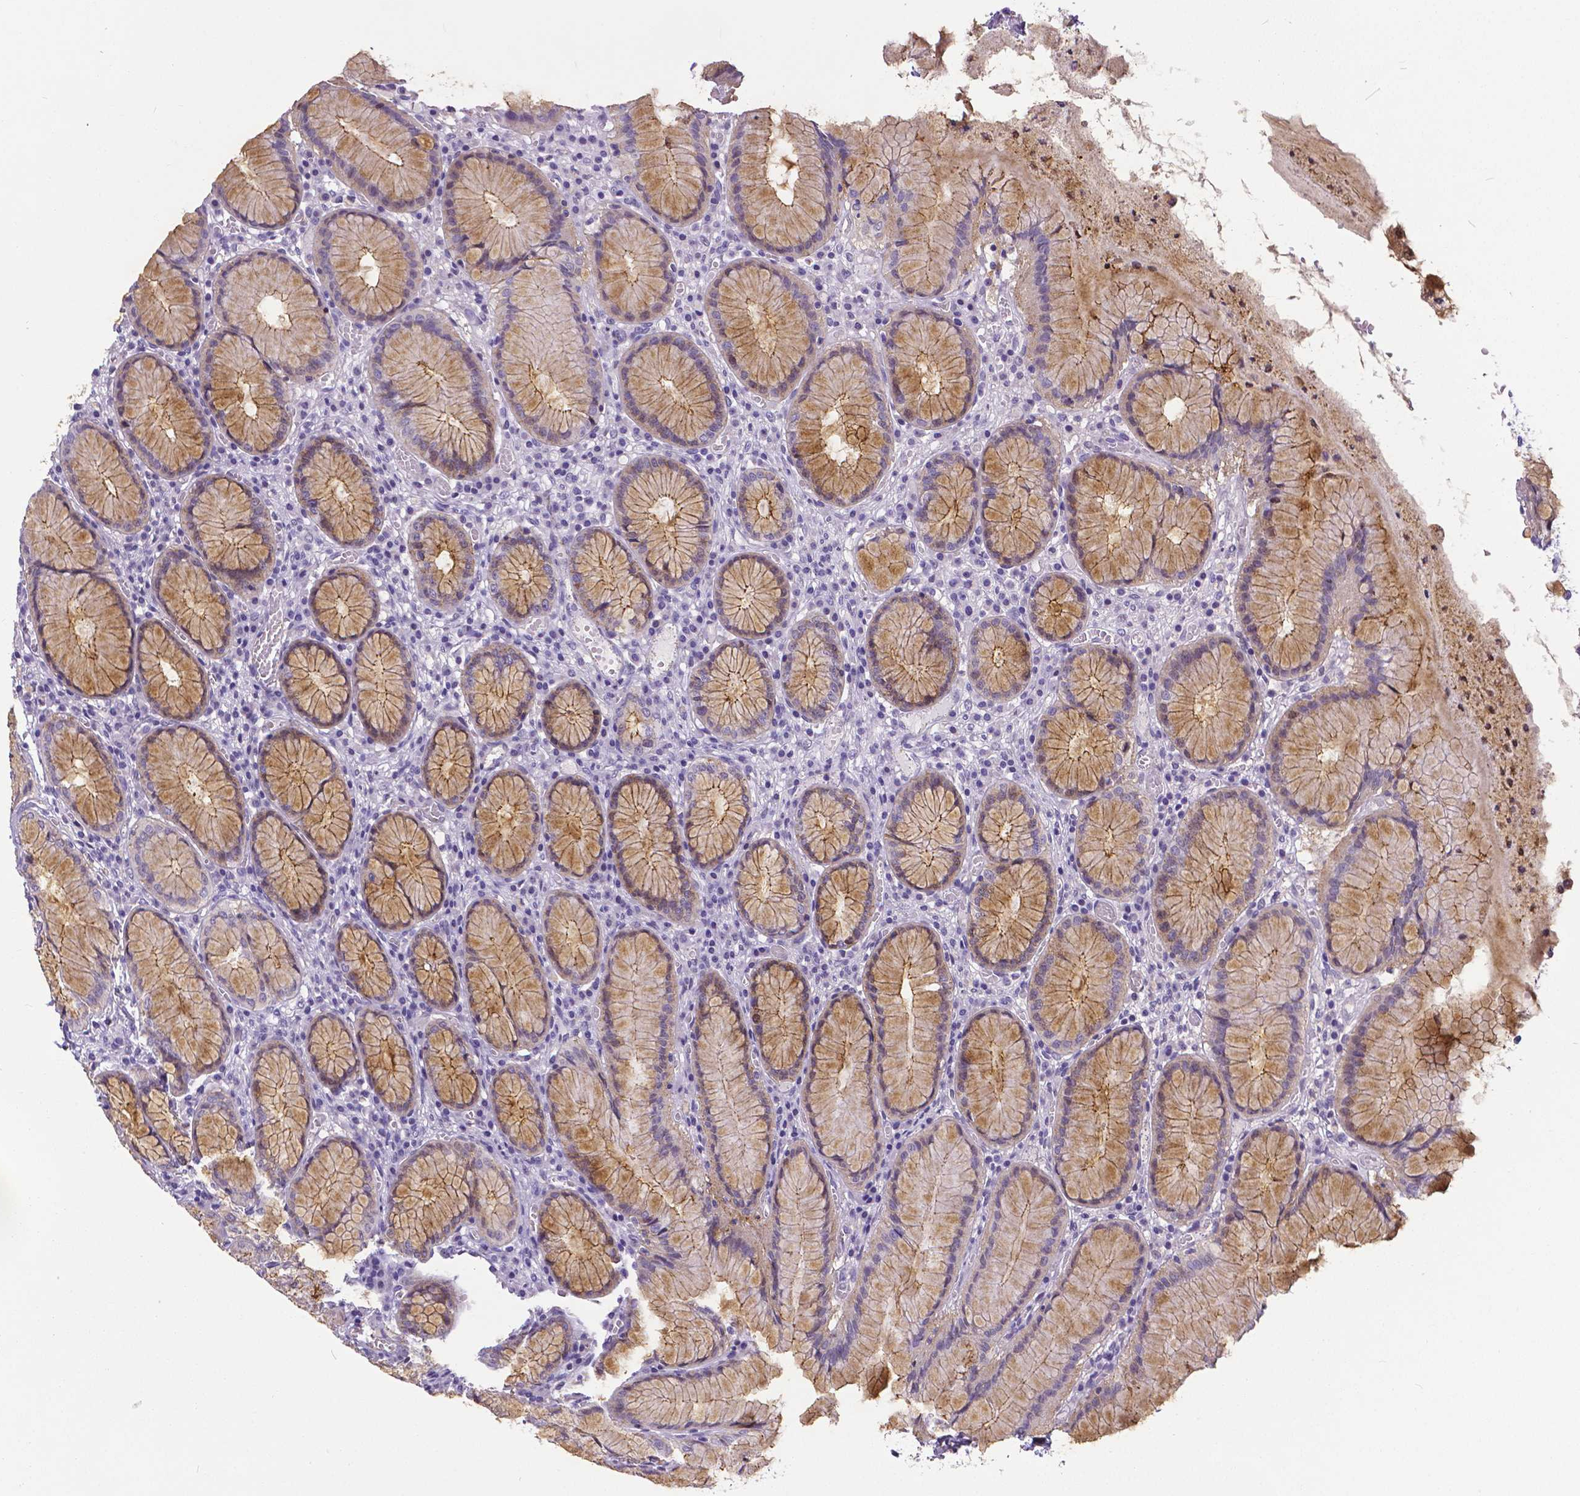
{"staining": {"intensity": "strong", "quantity": "25%-75%", "location": "cytoplasmic/membranous"}, "tissue": "stomach", "cell_type": "Glandular cells", "image_type": "normal", "snomed": [{"axis": "morphology", "description": "Normal tissue, NOS"}, {"axis": "topography", "description": "Stomach"}], "caption": "This photomicrograph displays IHC staining of unremarkable stomach, with high strong cytoplasmic/membranous positivity in approximately 25%-75% of glandular cells.", "gene": "OCLN", "patient": {"sex": "male", "age": 55}}